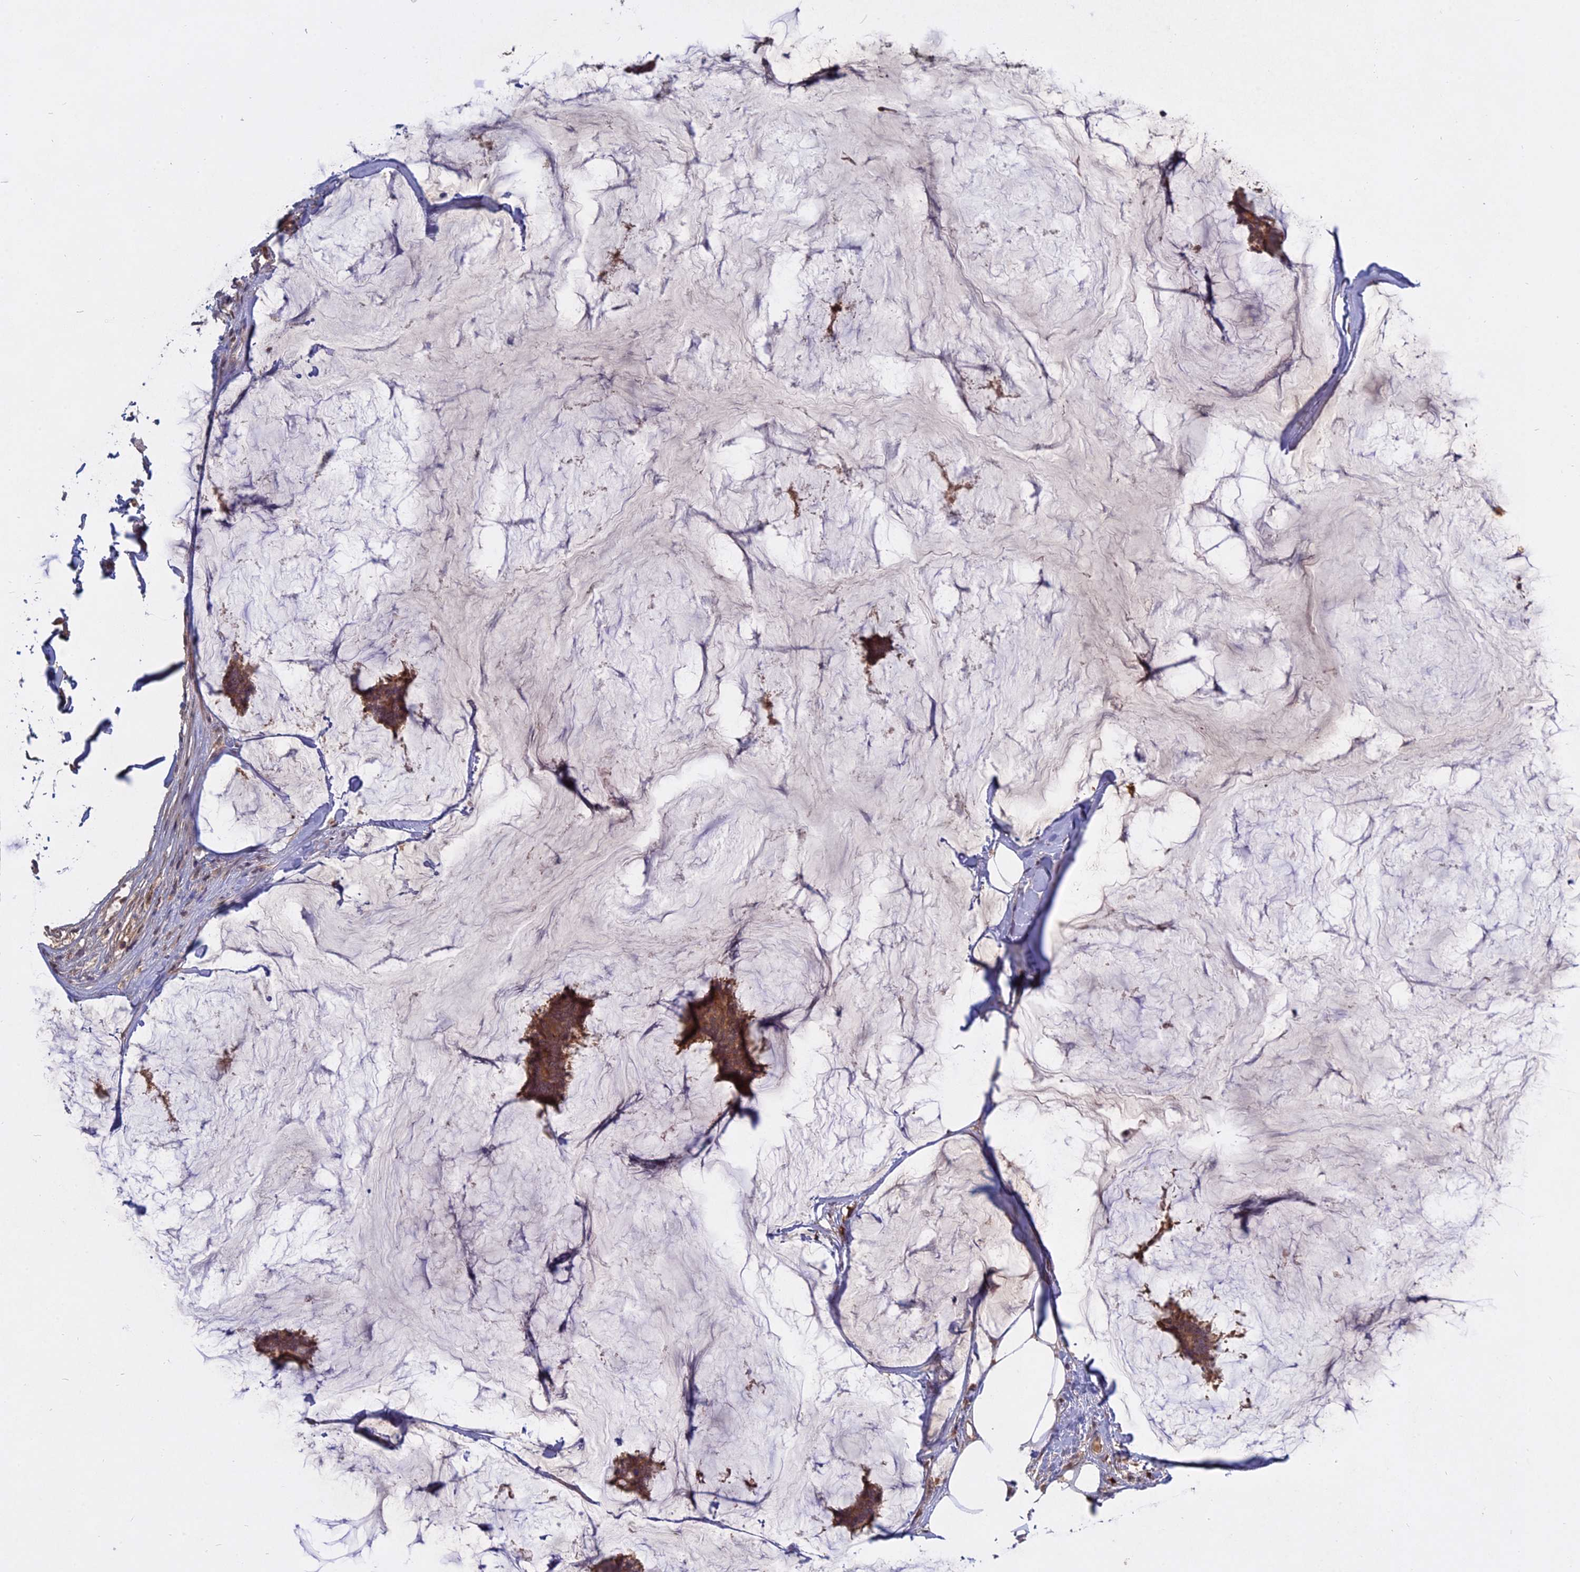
{"staining": {"intensity": "moderate", "quantity": ">75%", "location": "cytoplasmic/membranous"}, "tissue": "breast cancer", "cell_type": "Tumor cells", "image_type": "cancer", "snomed": [{"axis": "morphology", "description": "Duct carcinoma"}, {"axis": "topography", "description": "Breast"}], "caption": "IHC of human breast cancer exhibits medium levels of moderate cytoplasmic/membranous positivity in about >75% of tumor cells.", "gene": "TMEM208", "patient": {"sex": "female", "age": 93}}